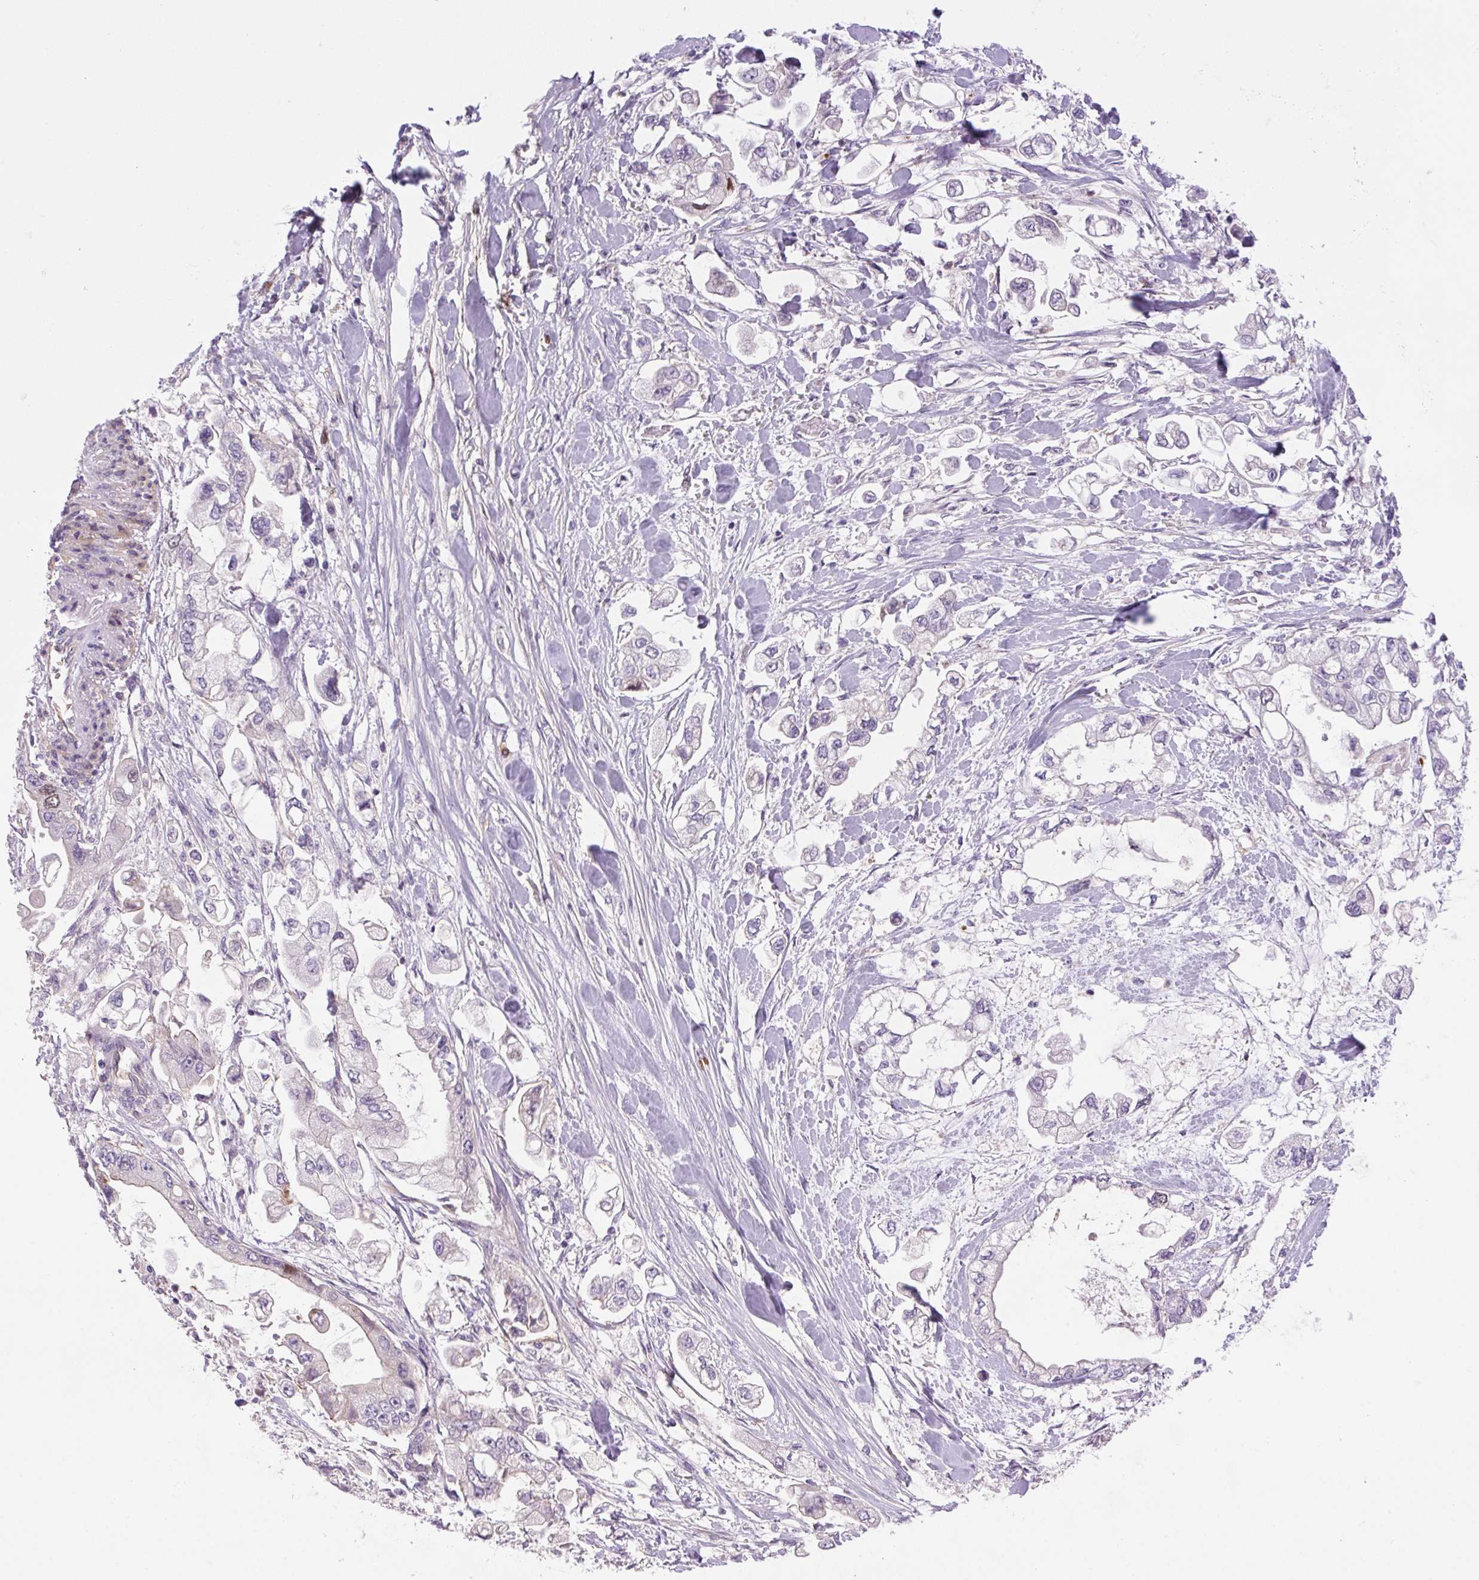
{"staining": {"intensity": "moderate", "quantity": "<25%", "location": "nuclear"}, "tissue": "stomach cancer", "cell_type": "Tumor cells", "image_type": "cancer", "snomed": [{"axis": "morphology", "description": "Adenocarcinoma, NOS"}, {"axis": "topography", "description": "Stomach"}], "caption": "Protein analysis of adenocarcinoma (stomach) tissue reveals moderate nuclear staining in approximately <25% of tumor cells. (brown staining indicates protein expression, while blue staining denotes nuclei).", "gene": "KIFC1", "patient": {"sex": "male", "age": 62}}